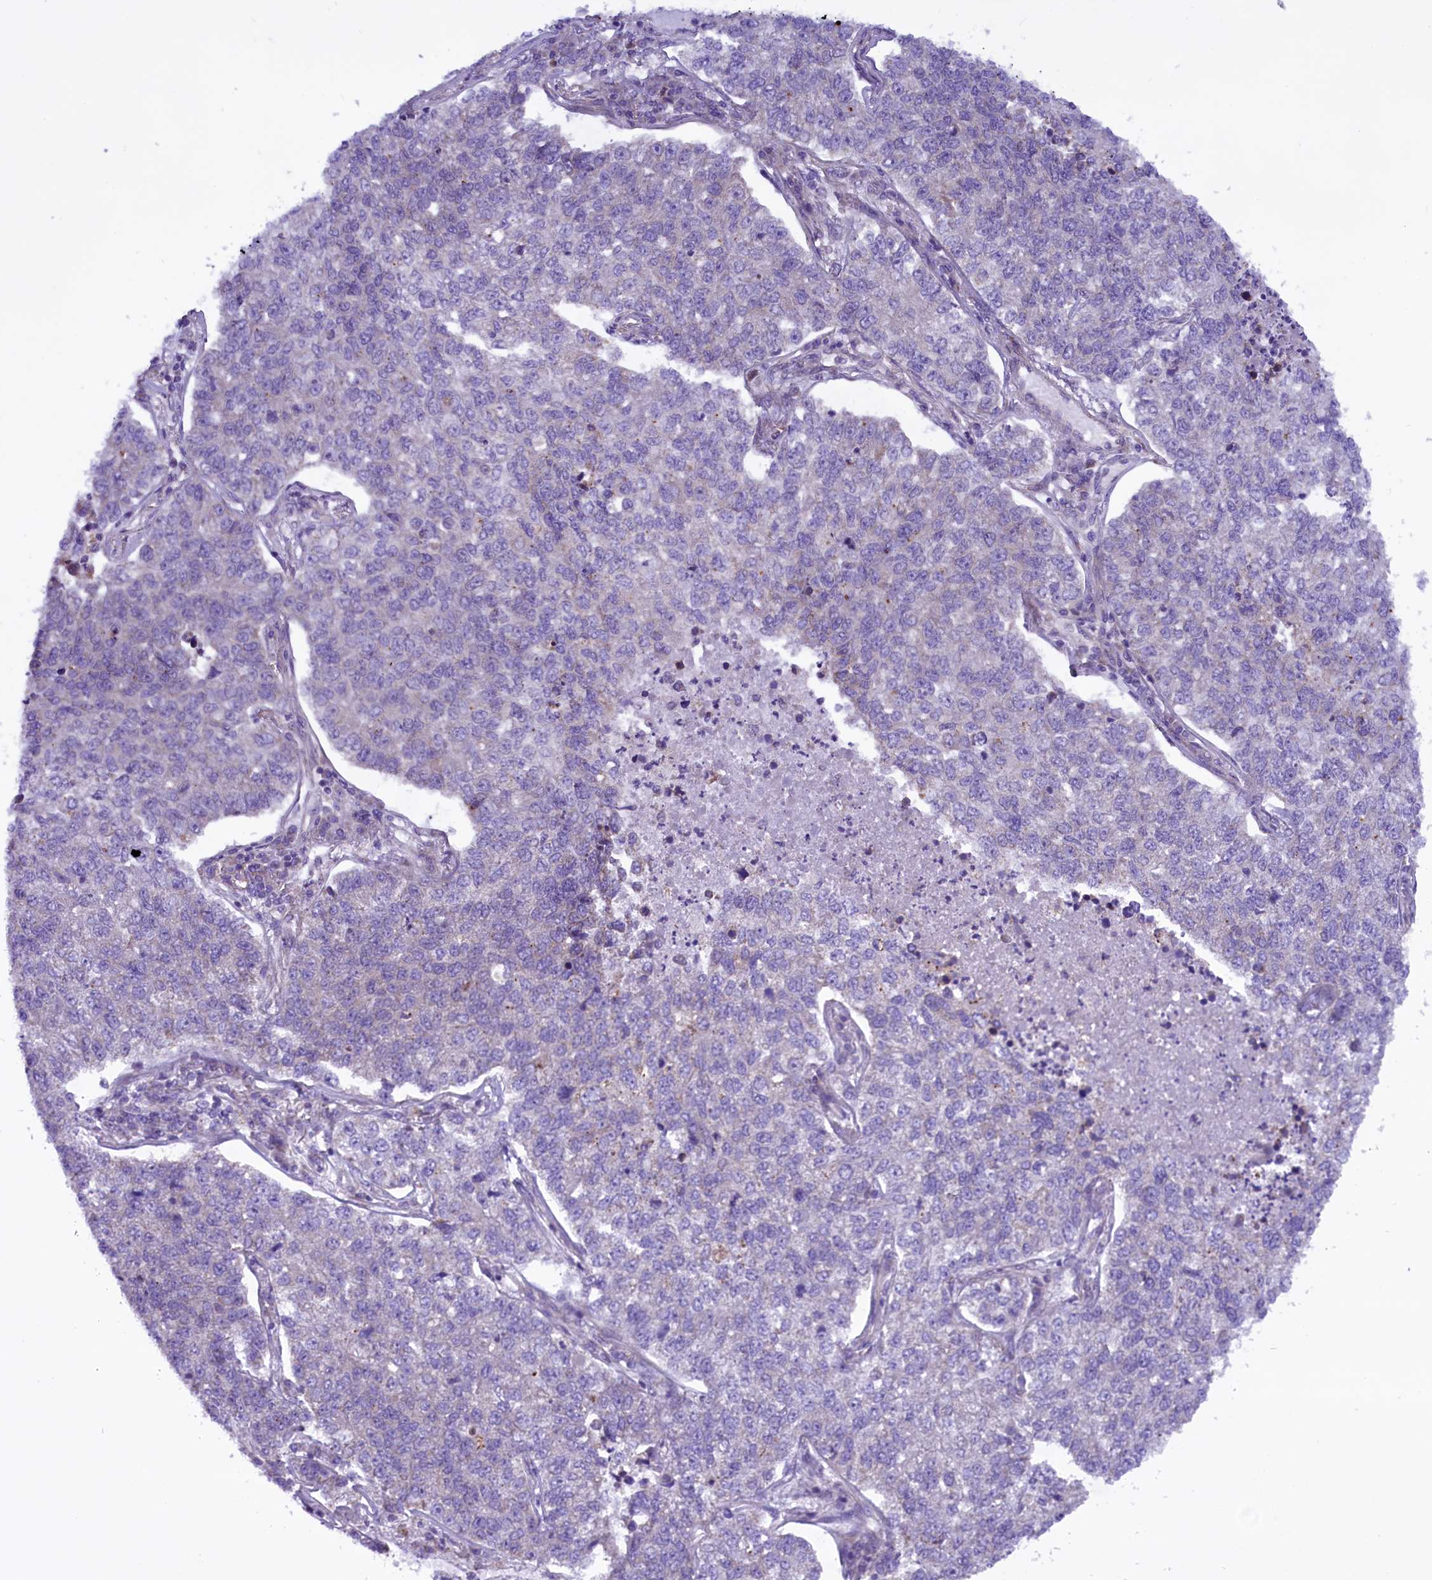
{"staining": {"intensity": "negative", "quantity": "none", "location": "none"}, "tissue": "lung cancer", "cell_type": "Tumor cells", "image_type": "cancer", "snomed": [{"axis": "morphology", "description": "Adenocarcinoma, NOS"}, {"axis": "topography", "description": "Lung"}], "caption": "Lung cancer stained for a protein using immunohistochemistry displays no positivity tumor cells.", "gene": "PTPRU", "patient": {"sex": "male", "age": 49}}